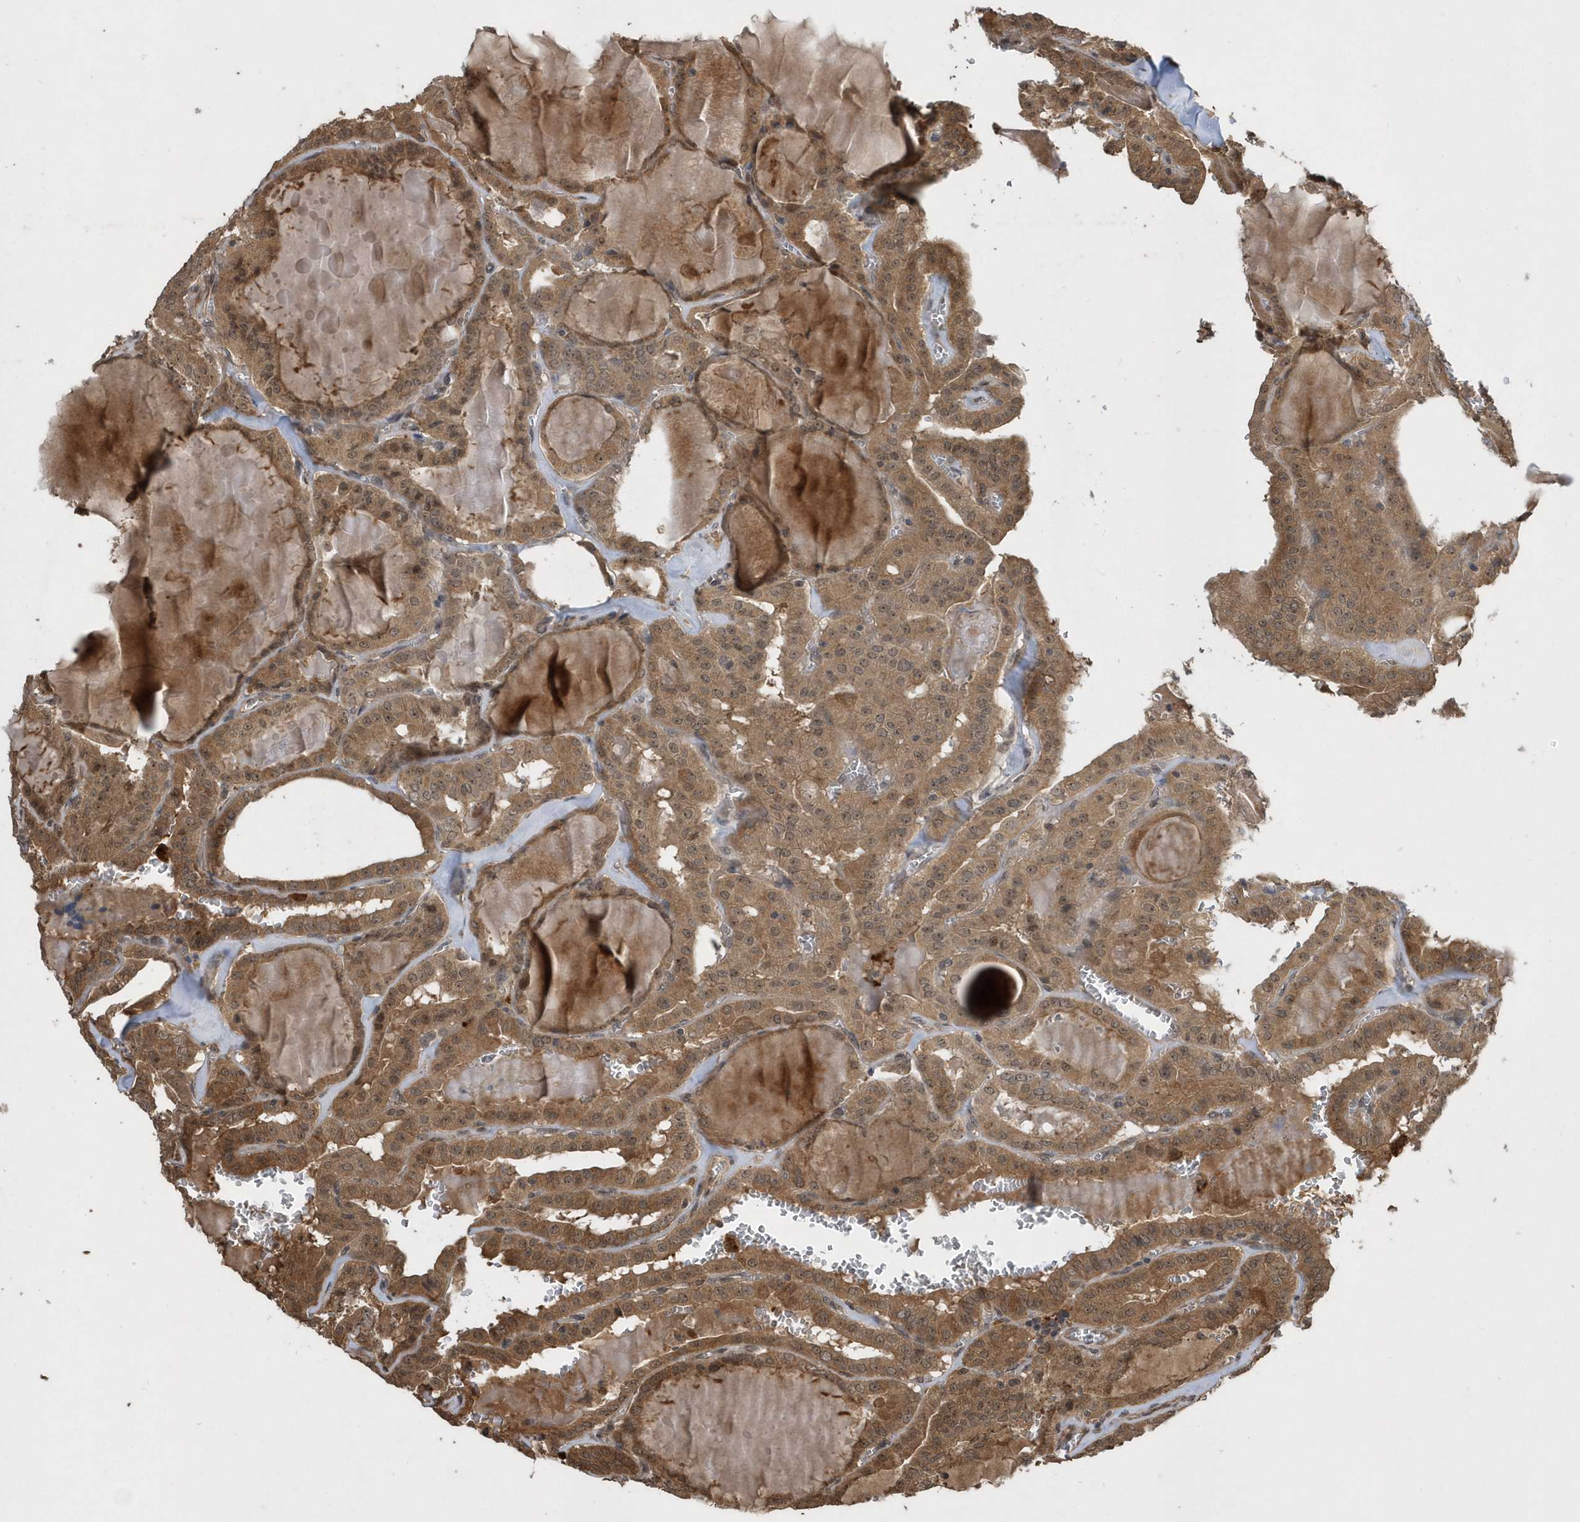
{"staining": {"intensity": "moderate", "quantity": ">75%", "location": "cytoplasmic/membranous"}, "tissue": "thyroid cancer", "cell_type": "Tumor cells", "image_type": "cancer", "snomed": [{"axis": "morphology", "description": "Papillary adenocarcinoma, NOS"}, {"axis": "topography", "description": "Thyroid gland"}], "caption": "Brown immunohistochemical staining in human papillary adenocarcinoma (thyroid) exhibits moderate cytoplasmic/membranous expression in about >75% of tumor cells.", "gene": "WASHC5", "patient": {"sex": "male", "age": 52}}